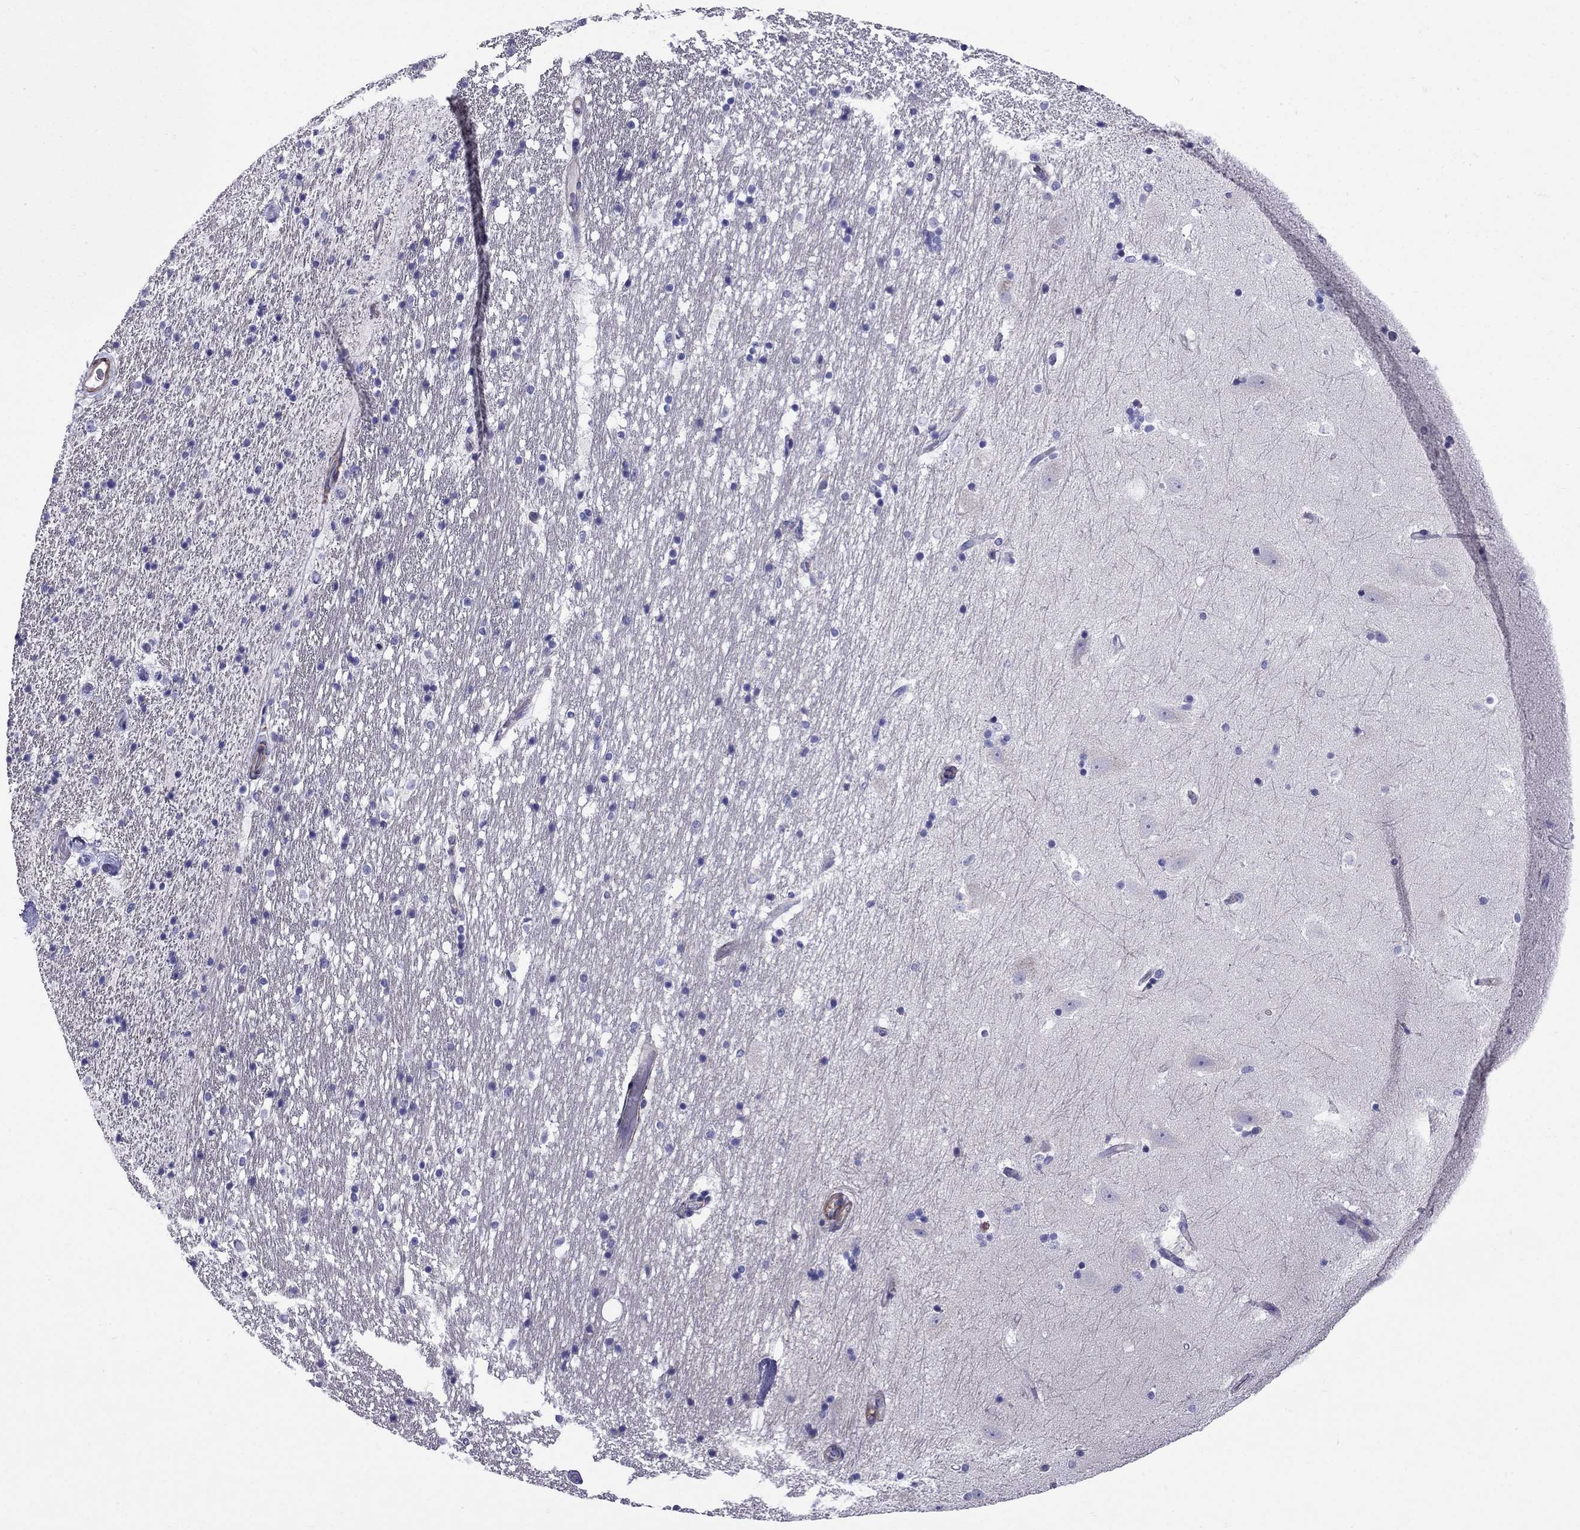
{"staining": {"intensity": "negative", "quantity": "none", "location": "none"}, "tissue": "hippocampus", "cell_type": "Glial cells", "image_type": "normal", "snomed": [{"axis": "morphology", "description": "Normal tissue, NOS"}, {"axis": "topography", "description": "Hippocampus"}], "caption": "Glial cells are negative for protein expression in unremarkable human hippocampus. (Brightfield microscopy of DAB immunohistochemistry at high magnification).", "gene": "GPR50", "patient": {"sex": "male", "age": 49}}